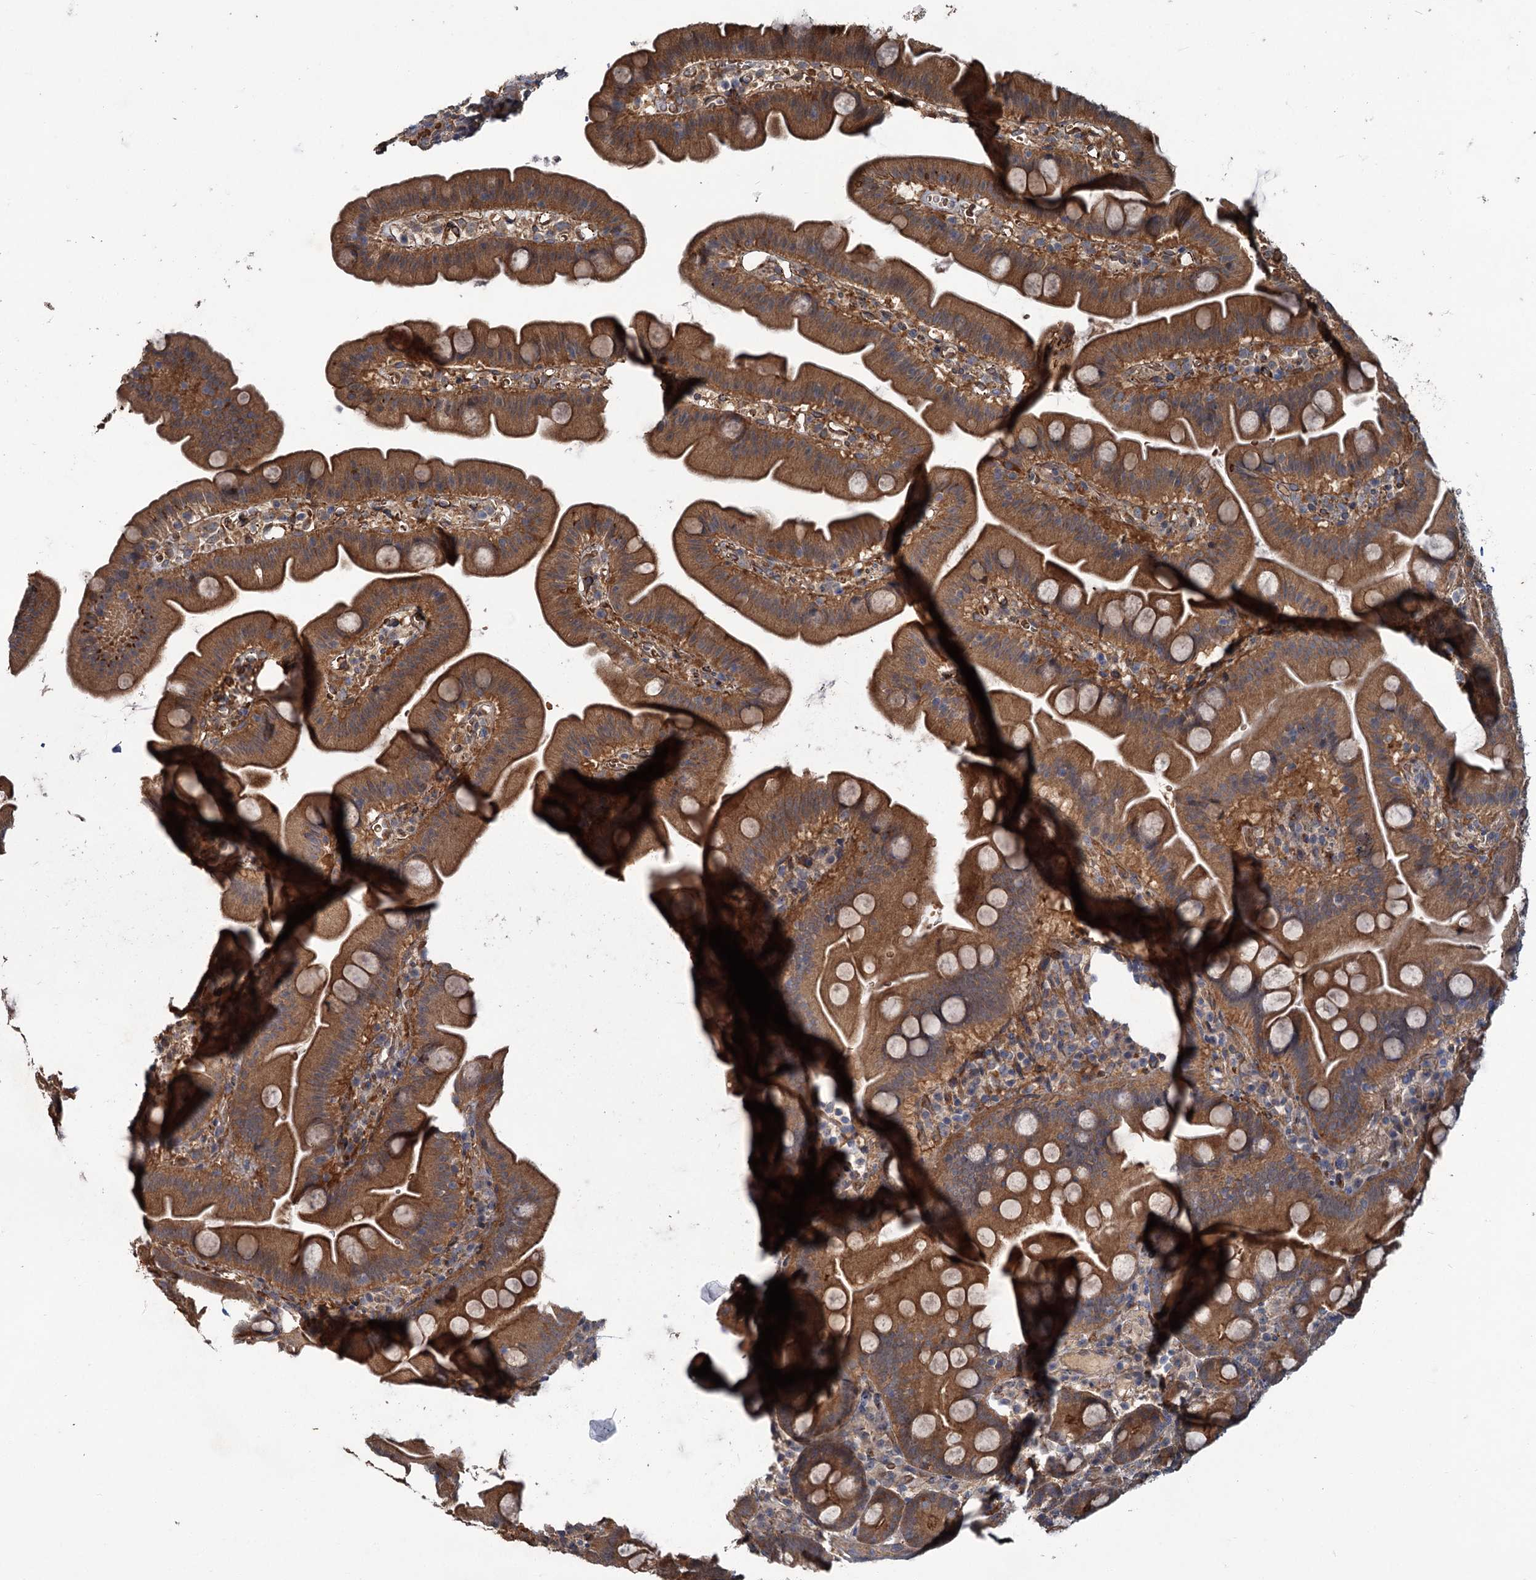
{"staining": {"intensity": "strong", "quantity": ">75%", "location": "cytoplasmic/membranous"}, "tissue": "small intestine", "cell_type": "Glandular cells", "image_type": "normal", "snomed": [{"axis": "morphology", "description": "Normal tissue, NOS"}, {"axis": "topography", "description": "Small intestine"}], "caption": "High-magnification brightfield microscopy of normal small intestine stained with DAB (3,3'-diaminobenzidine) (brown) and counterstained with hematoxylin (blue). glandular cells exhibit strong cytoplasmic/membranous staining is identified in approximately>75% of cells.", "gene": "PKN2", "patient": {"sex": "female", "age": 68}}